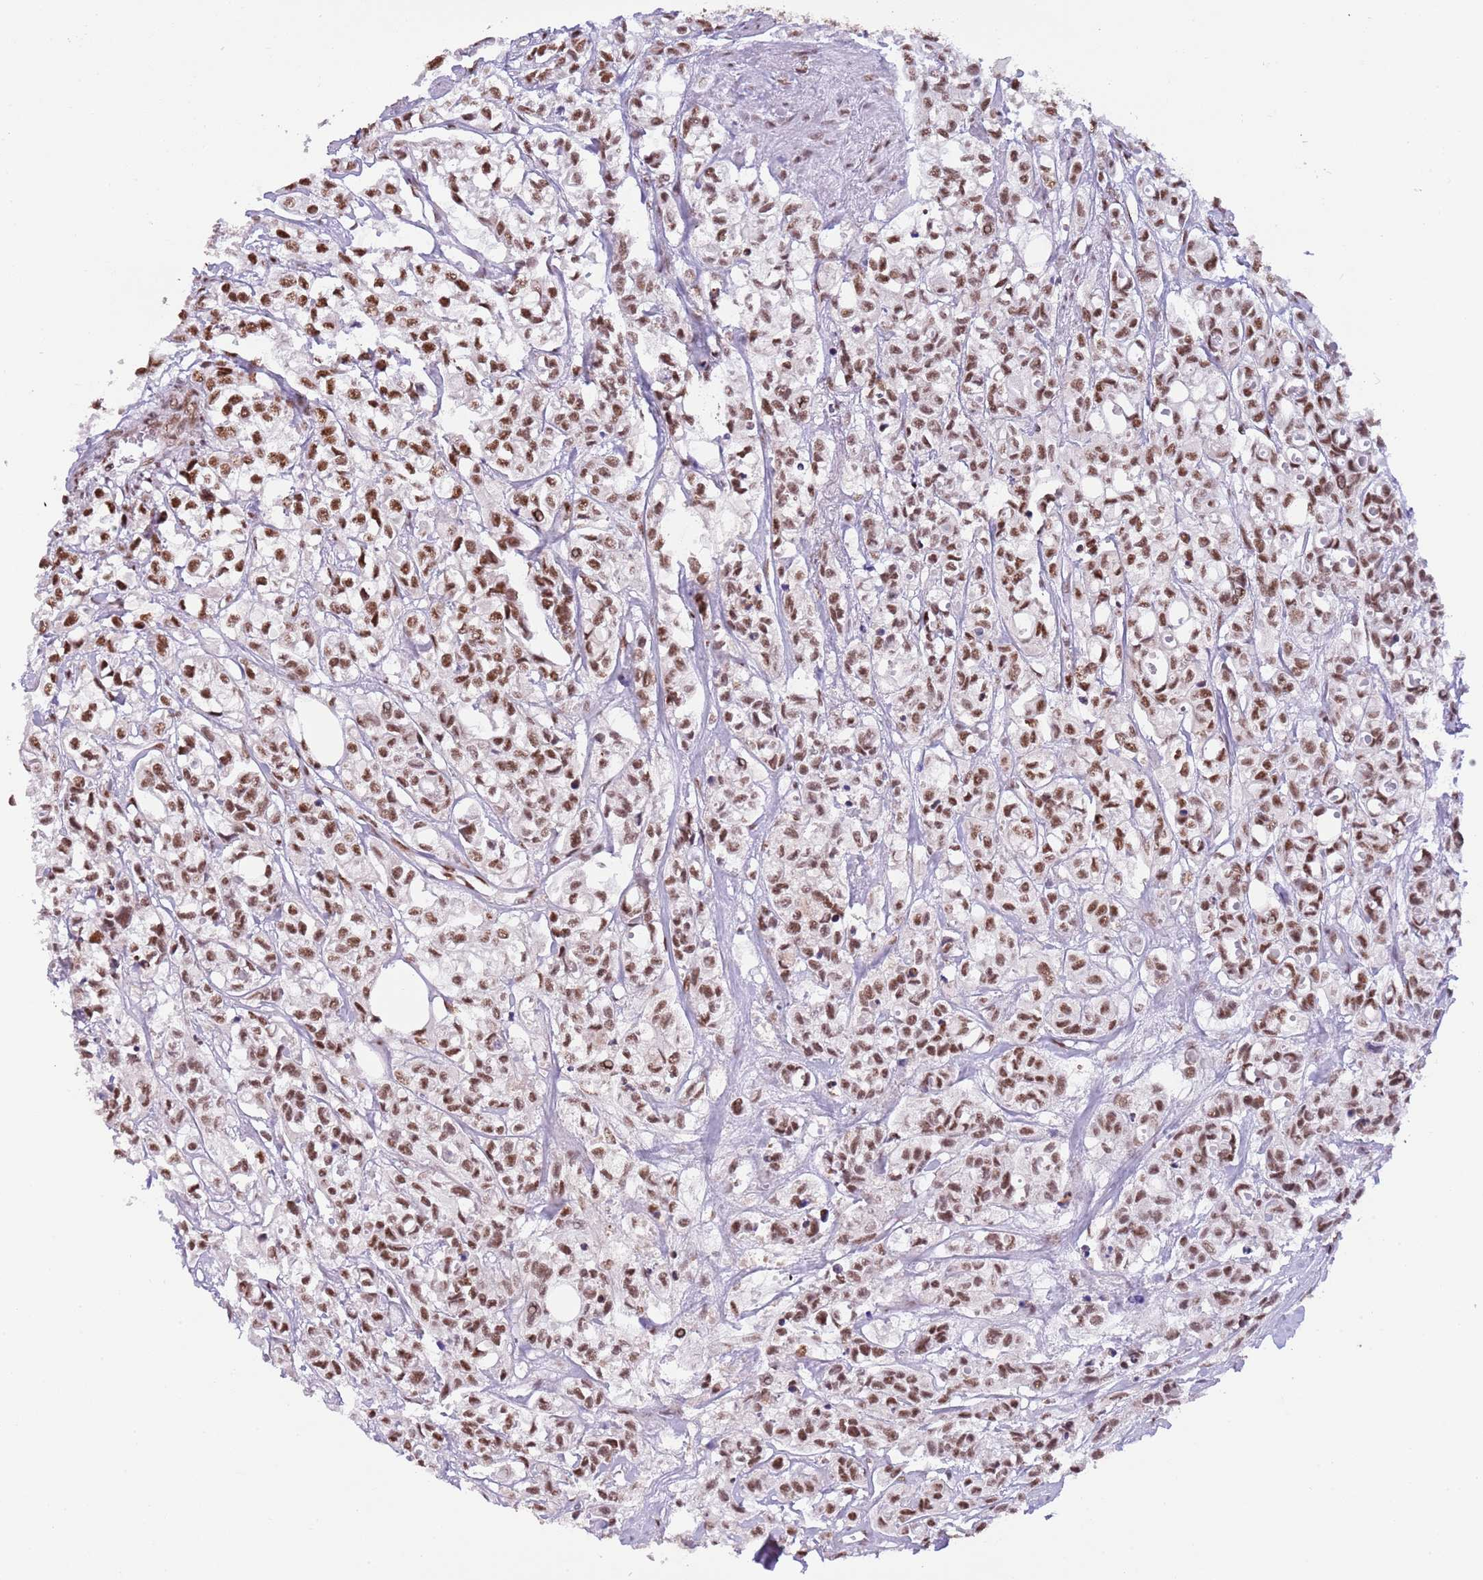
{"staining": {"intensity": "moderate", "quantity": ">75%", "location": "nuclear"}, "tissue": "urothelial cancer", "cell_type": "Tumor cells", "image_type": "cancer", "snomed": [{"axis": "morphology", "description": "Urothelial carcinoma, High grade"}, {"axis": "topography", "description": "Urinary bladder"}], "caption": "Human high-grade urothelial carcinoma stained for a protein (brown) exhibits moderate nuclear positive positivity in approximately >75% of tumor cells.", "gene": "SF3A2", "patient": {"sex": "male", "age": 67}}